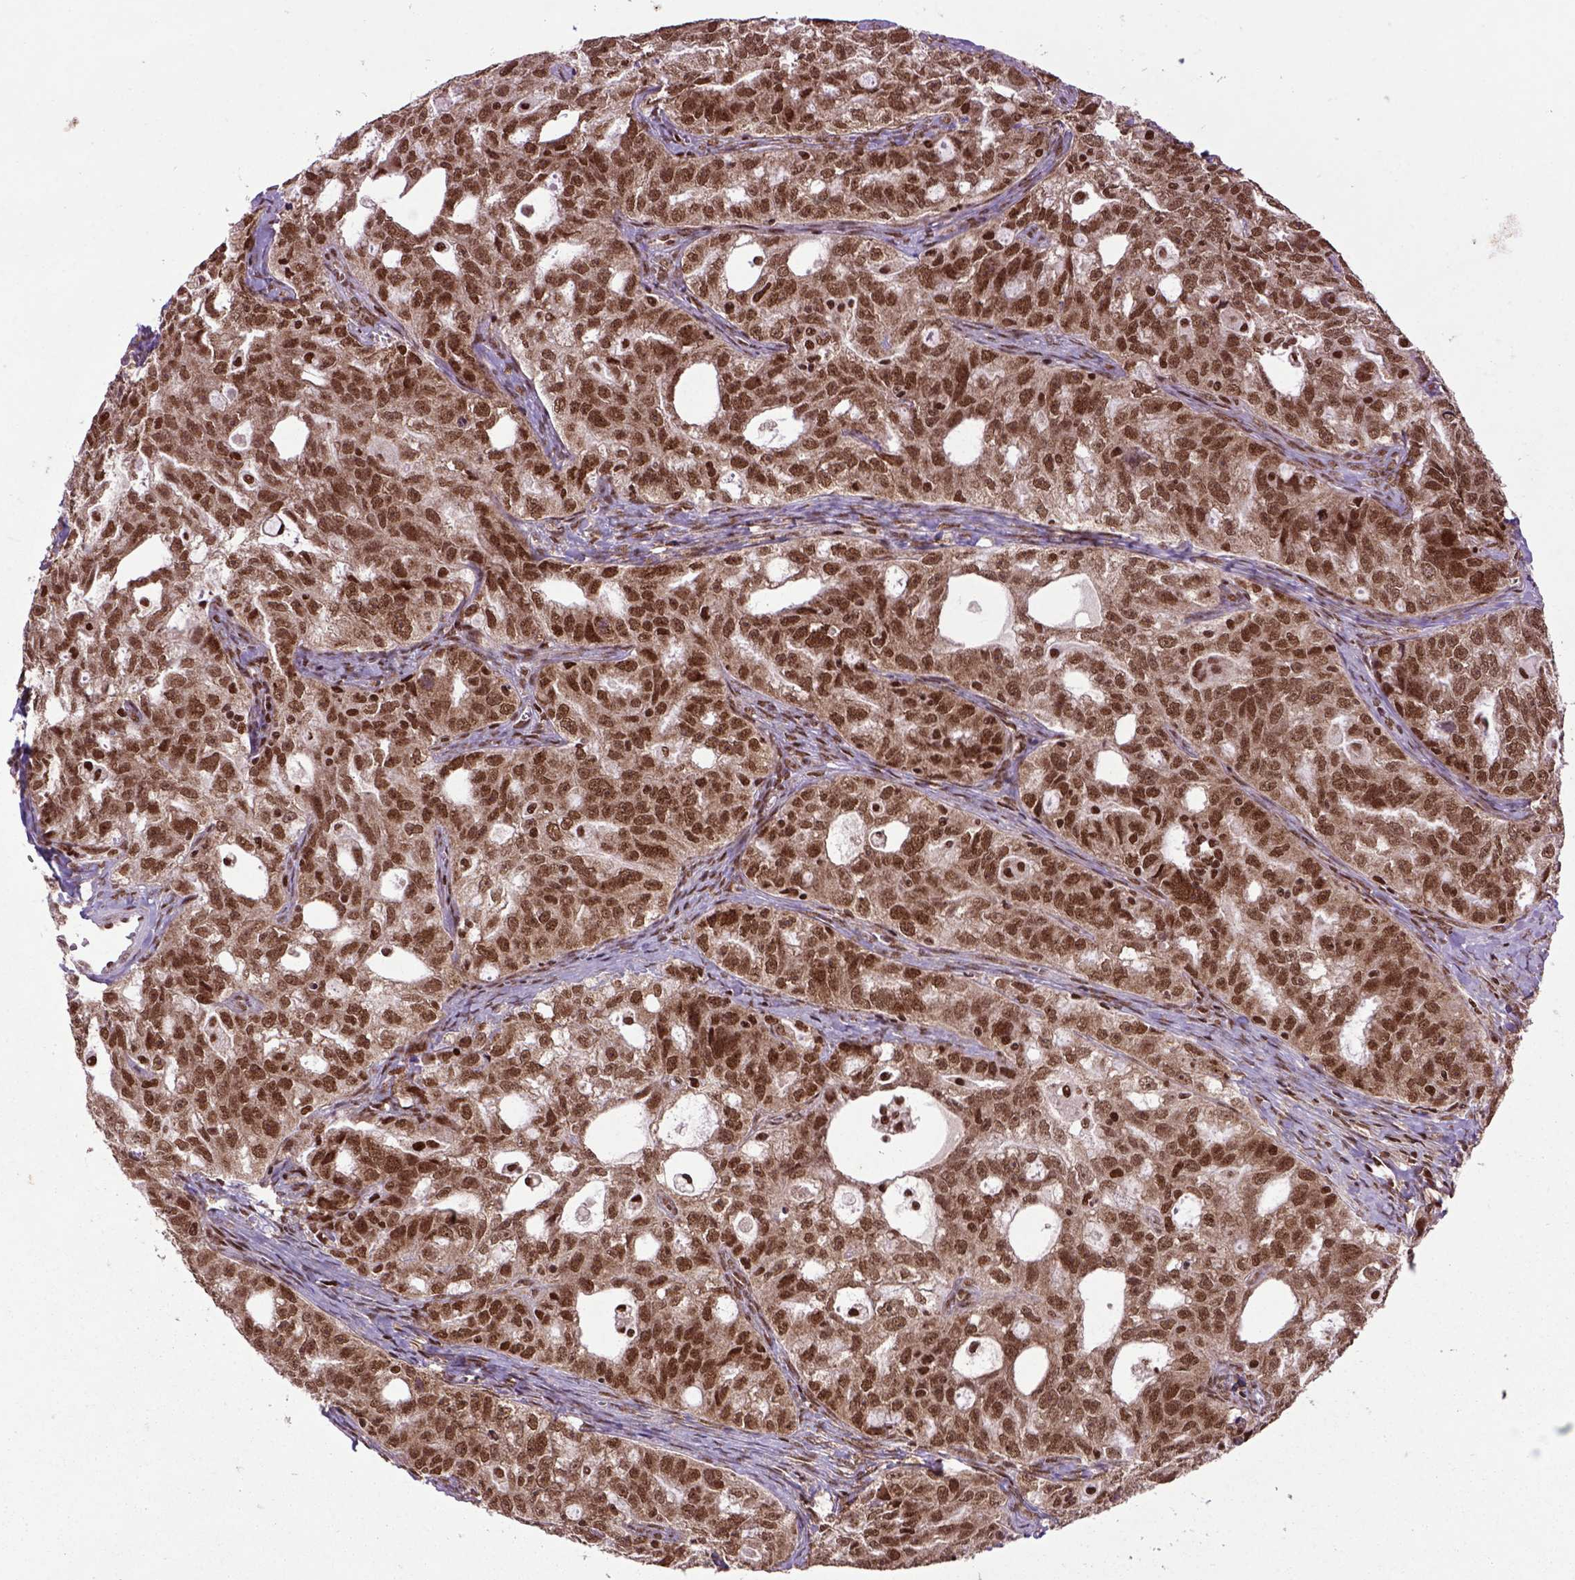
{"staining": {"intensity": "strong", "quantity": ">75%", "location": "cytoplasmic/membranous,nuclear"}, "tissue": "ovarian cancer", "cell_type": "Tumor cells", "image_type": "cancer", "snomed": [{"axis": "morphology", "description": "Cystadenocarcinoma, serous, NOS"}, {"axis": "topography", "description": "Ovary"}], "caption": "Ovarian serous cystadenocarcinoma tissue demonstrates strong cytoplasmic/membranous and nuclear positivity in about >75% of tumor cells, visualized by immunohistochemistry. The staining was performed using DAB to visualize the protein expression in brown, while the nuclei were stained in blue with hematoxylin (Magnification: 20x).", "gene": "CELF1", "patient": {"sex": "female", "age": 51}}